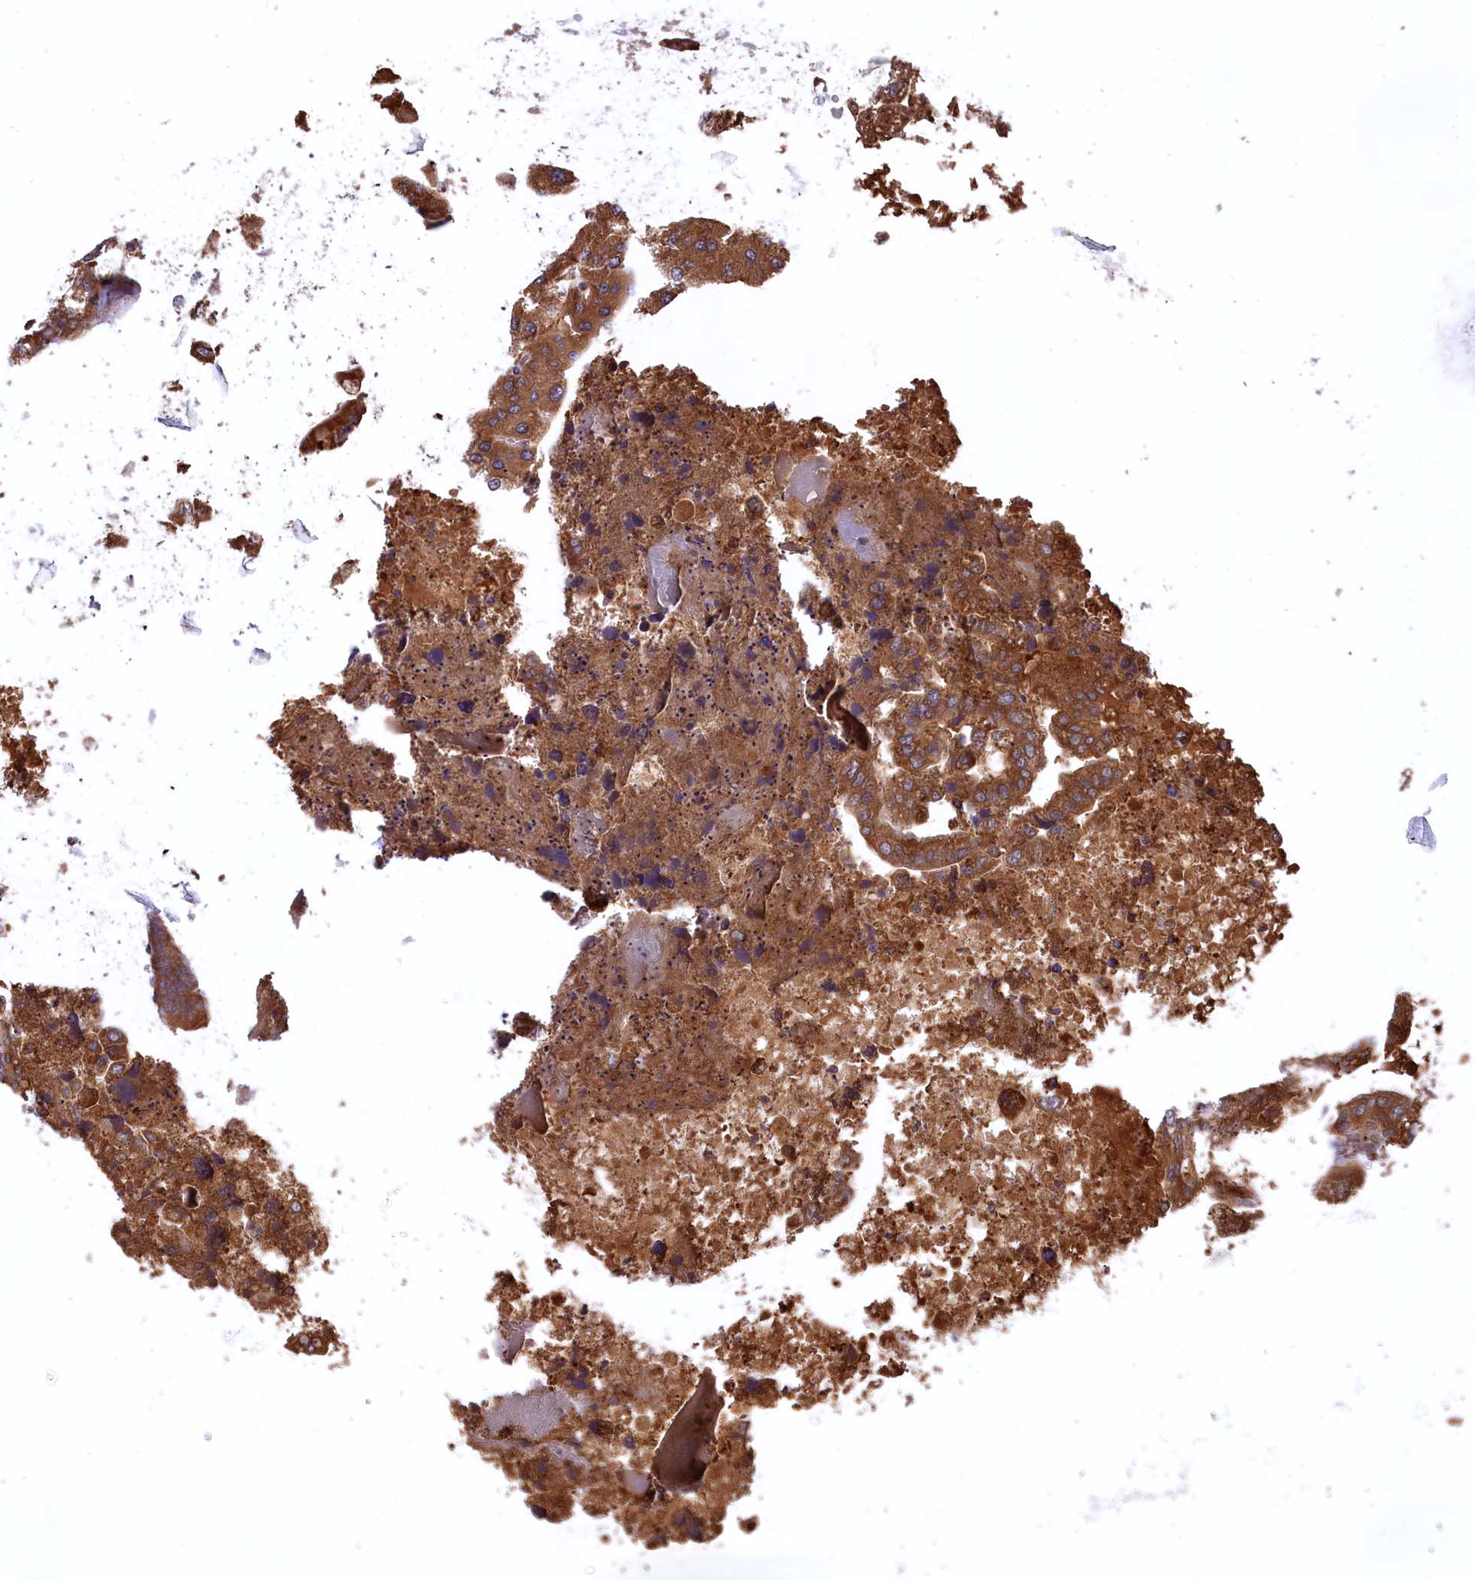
{"staining": {"intensity": "moderate", "quantity": ">75%", "location": "cytoplasmic/membranous"}, "tissue": "seminal vesicle", "cell_type": "Glandular cells", "image_type": "normal", "snomed": [{"axis": "morphology", "description": "Normal tissue, NOS"}, {"axis": "topography", "description": "Seminal veicle"}], "caption": "Immunohistochemistry photomicrograph of normal human seminal vesicle stained for a protein (brown), which shows medium levels of moderate cytoplasmic/membranous staining in approximately >75% of glandular cells.", "gene": "PLA2G4C", "patient": {"sex": "male", "age": 67}}